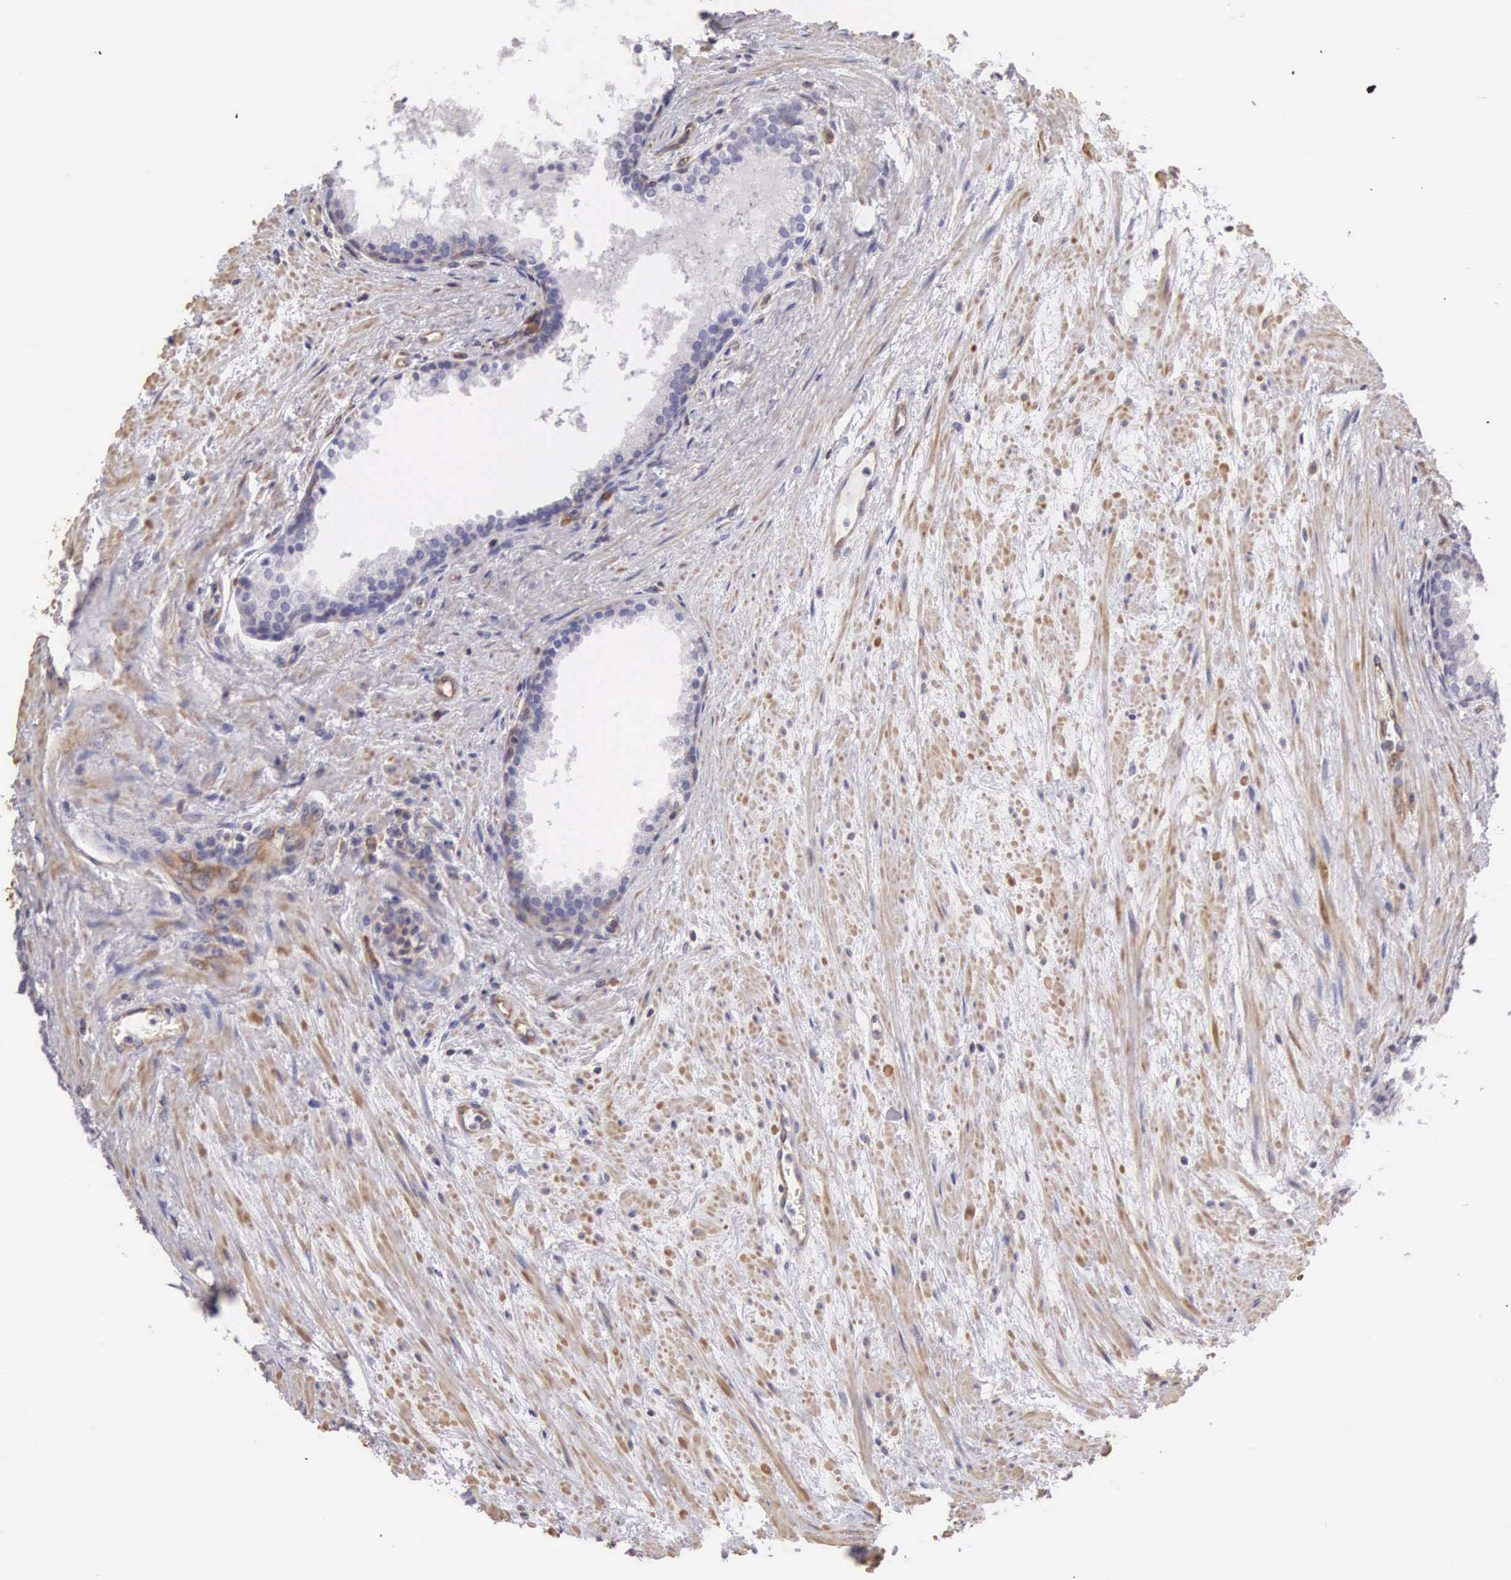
{"staining": {"intensity": "negative", "quantity": "none", "location": "none"}, "tissue": "prostate", "cell_type": "Glandular cells", "image_type": "normal", "snomed": [{"axis": "morphology", "description": "Normal tissue, NOS"}, {"axis": "topography", "description": "Prostate"}], "caption": "DAB immunohistochemical staining of benign human prostate demonstrates no significant expression in glandular cells.", "gene": "OSBPL3", "patient": {"sex": "male", "age": 65}}